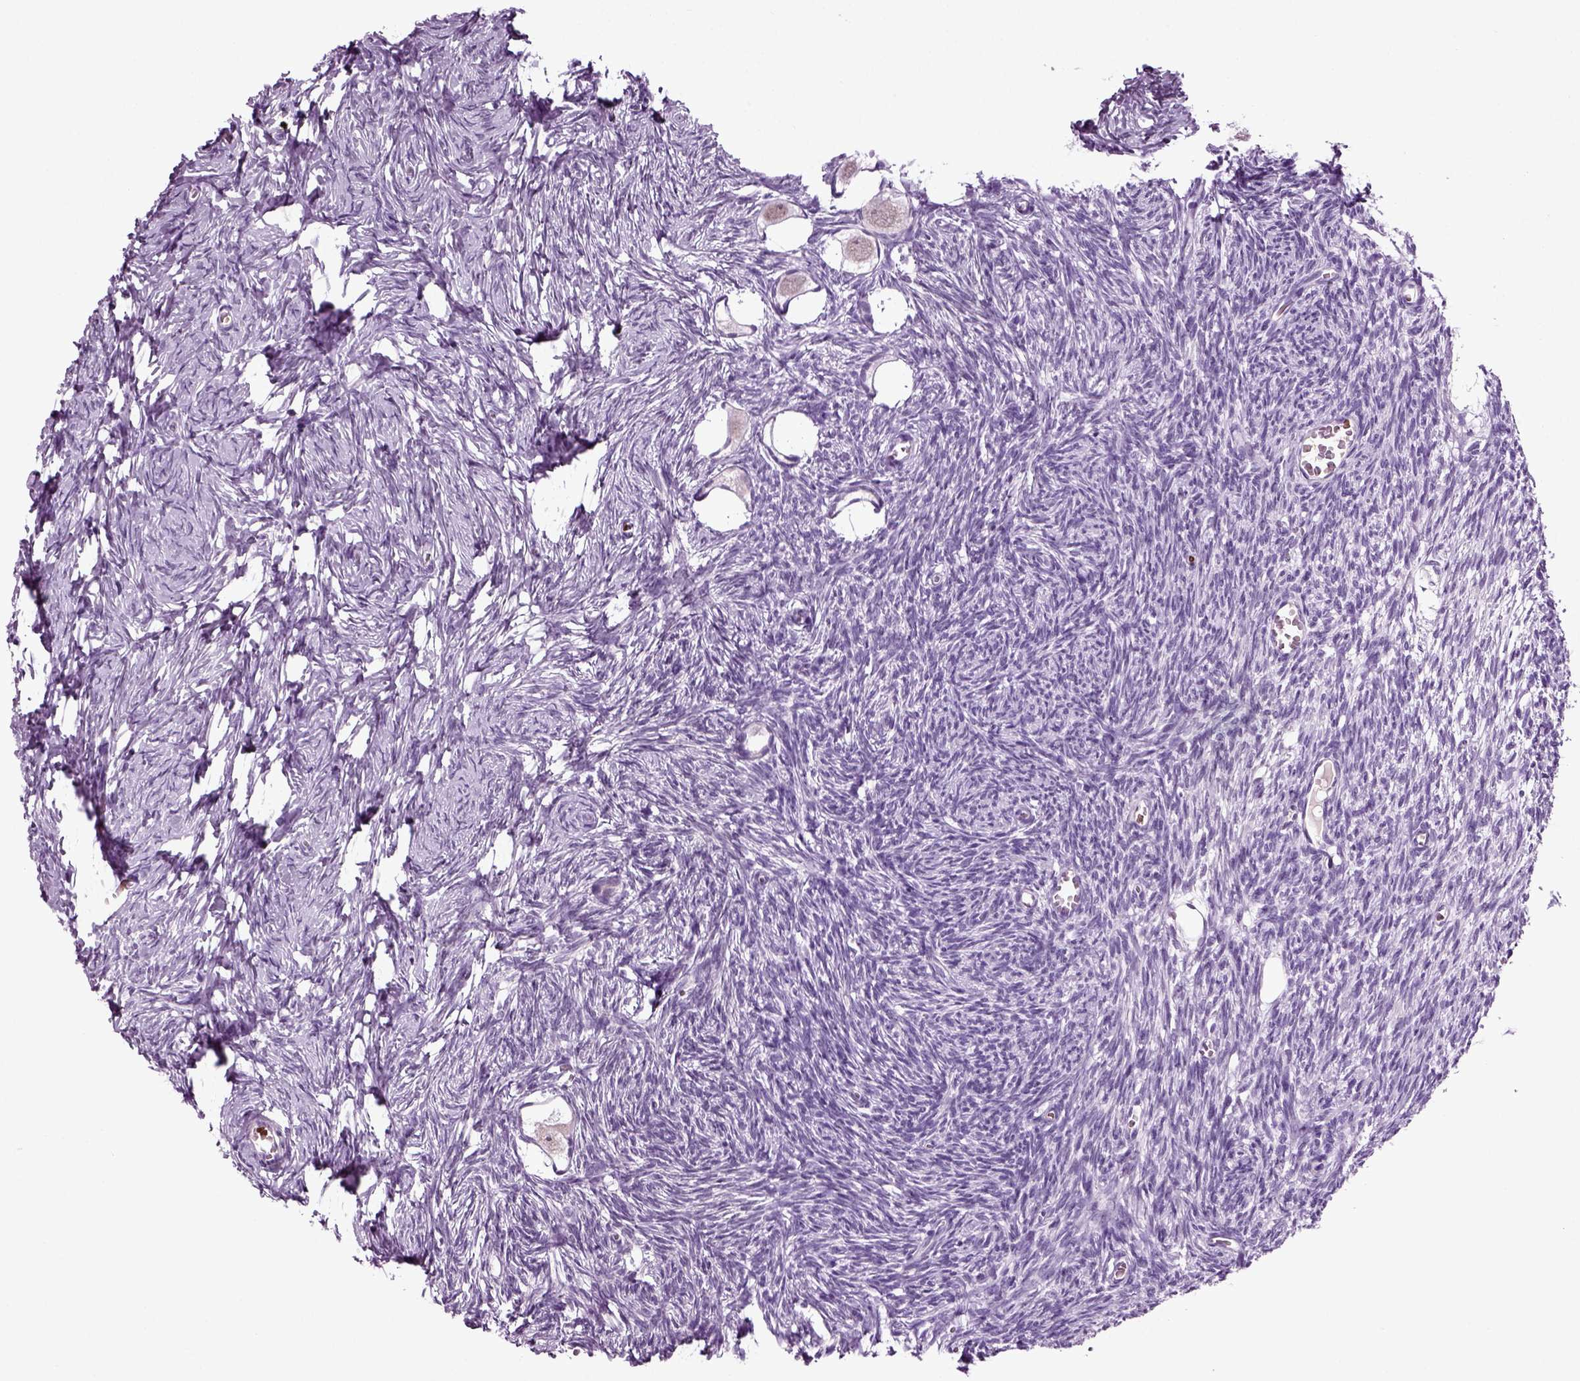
{"staining": {"intensity": "negative", "quantity": "none", "location": "none"}, "tissue": "ovary", "cell_type": "Follicle cells", "image_type": "normal", "snomed": [{"axis": "morphology", "description": "Normal tissue, NOS"}, {"axis": "topography", "description": "Ovary"}], "caption": "Immunohistochemical staining of unremarkable ovary displays no significant staining in follicle cells.", "gene": "SPATA17", "patient": {"sex": "female", "age": 27}}